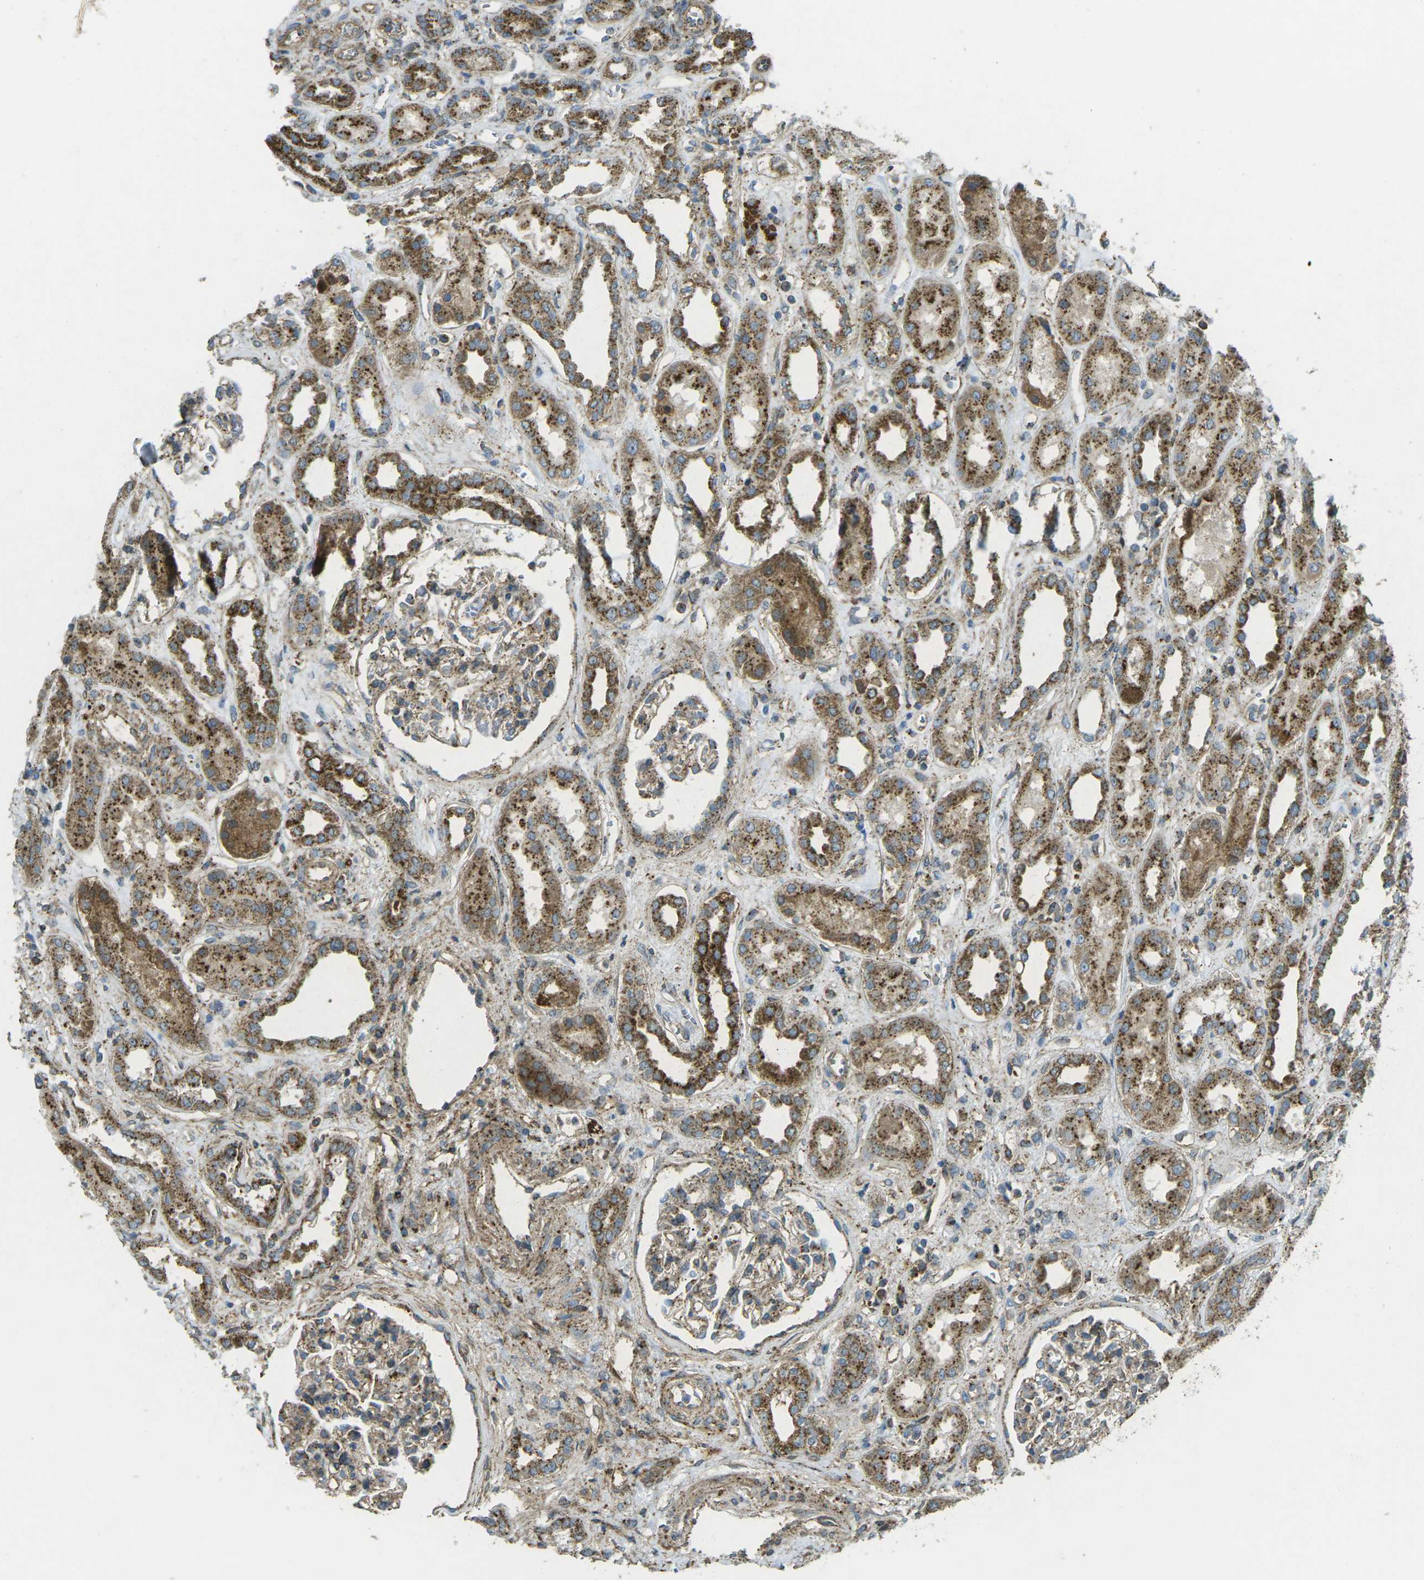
{"staining": {"intensity": "moderate", "quantity": "25%-75%", "location": "cytoplasmic/membranous"}, "tissue": "kidney", "cell_type": "Cells in glomeruli", "image_type": "normal", "snomed": [{"axis": "morphology", "description": "Normal tissue, NOS"}, {"axis": "topography", "description": "Kidney"}], "caption": "A brown stain highlights moderate cytoplasmic/membranous staining of a protein in cells in glomeruli of normal human kidney.", "gene": "CHMP3", "patient": {"sex": "male", "age": 59}}